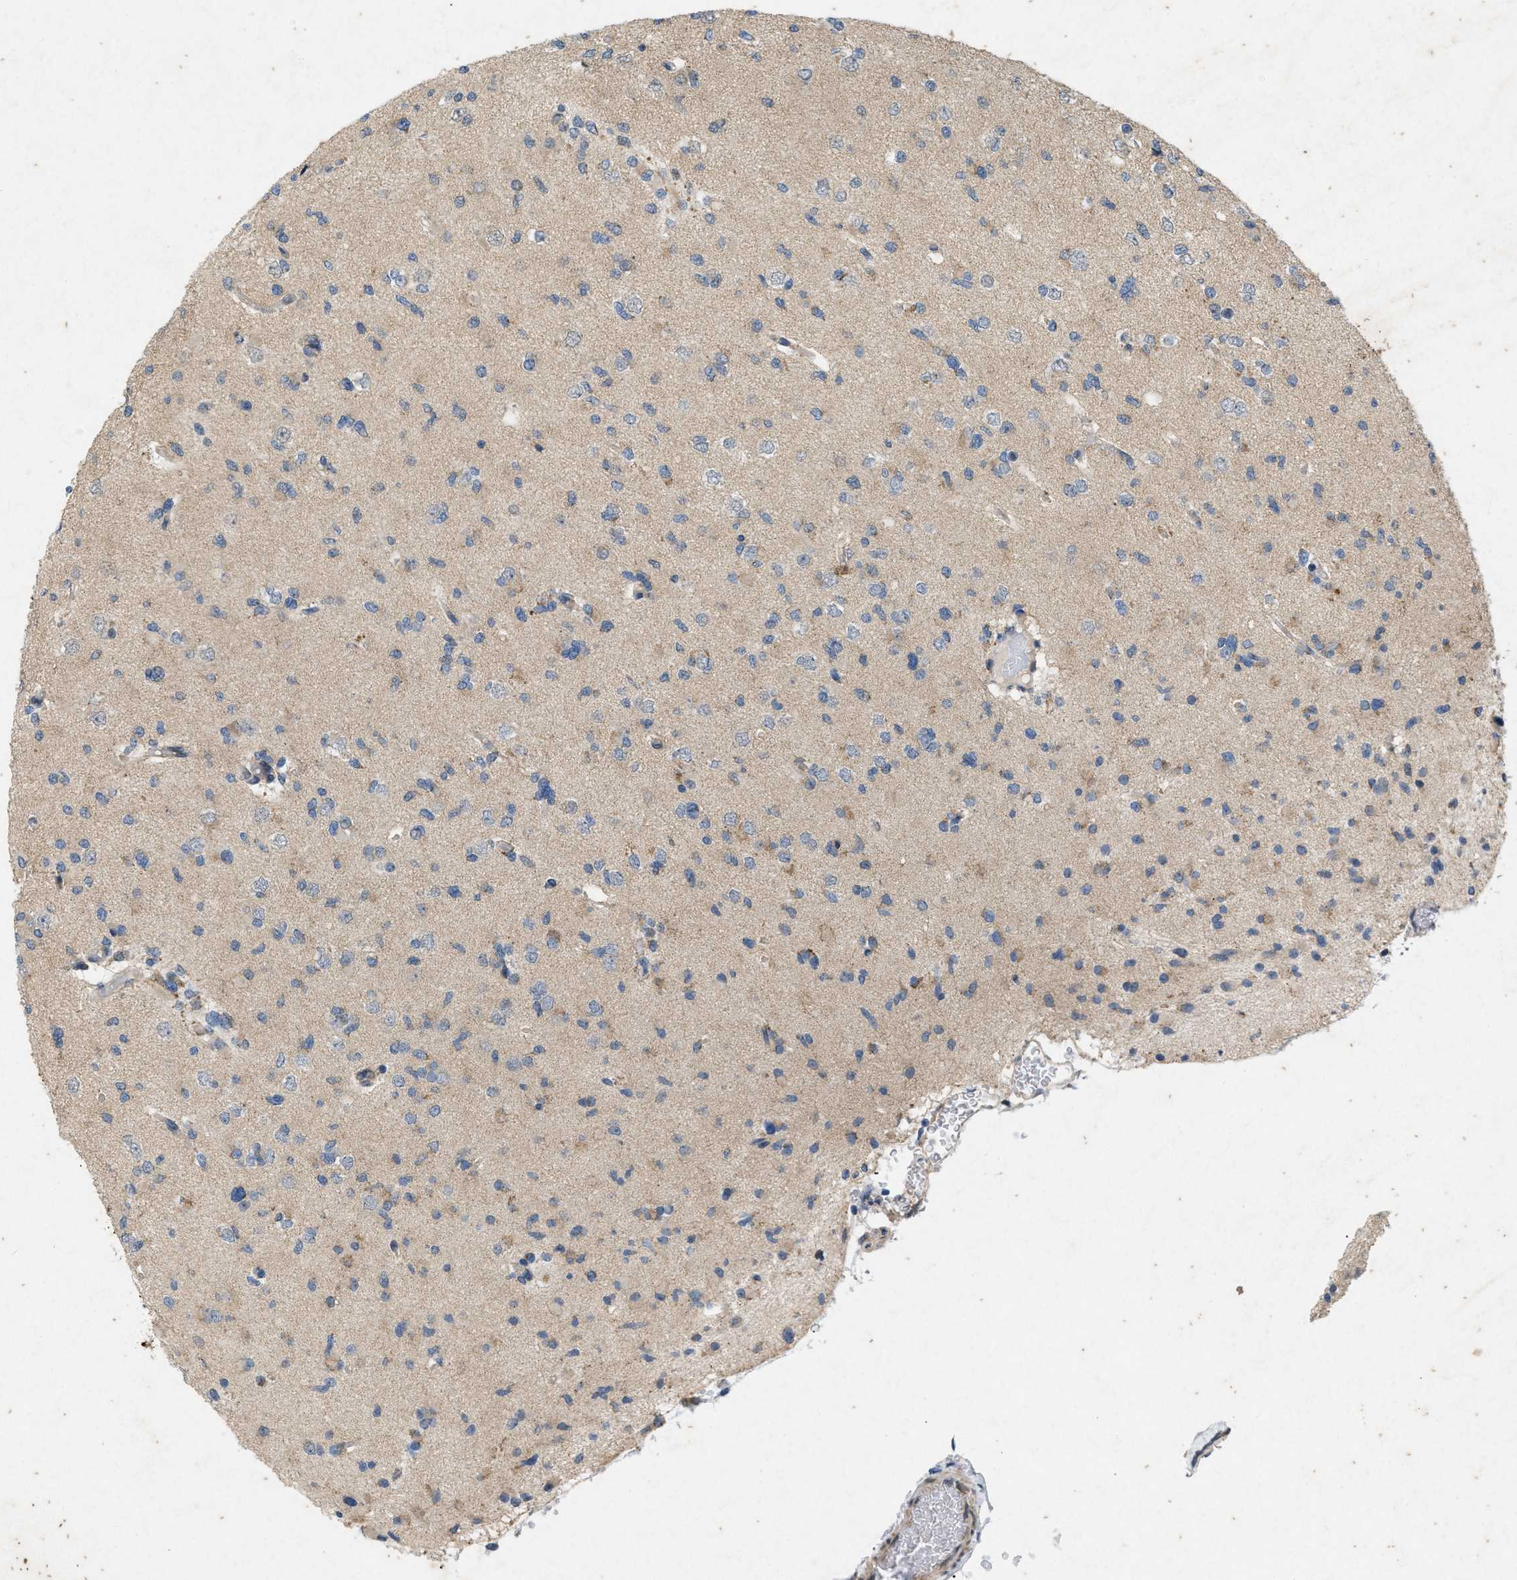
{"staining": {"intensity": "moderate", "quantity": "<25%", "location": "cytoplasmic/membranous"}, "tissue": "glioma", "cell_type": "Tumor cells", "image_type": "cancer", "snomed": [{"axis": "morphology", "description": "Glioma, malignant, Low grade"}, {"axis": "topography", "description": "Brain"}], "caption": "Glioma stained with immunohistochemistry (IHC) shows moderate cytoplasmic/membranous expression in approximately <25% of tumor cells.", "gene": "PRKG2", "patient": {"sex": "female", "age": 22}}